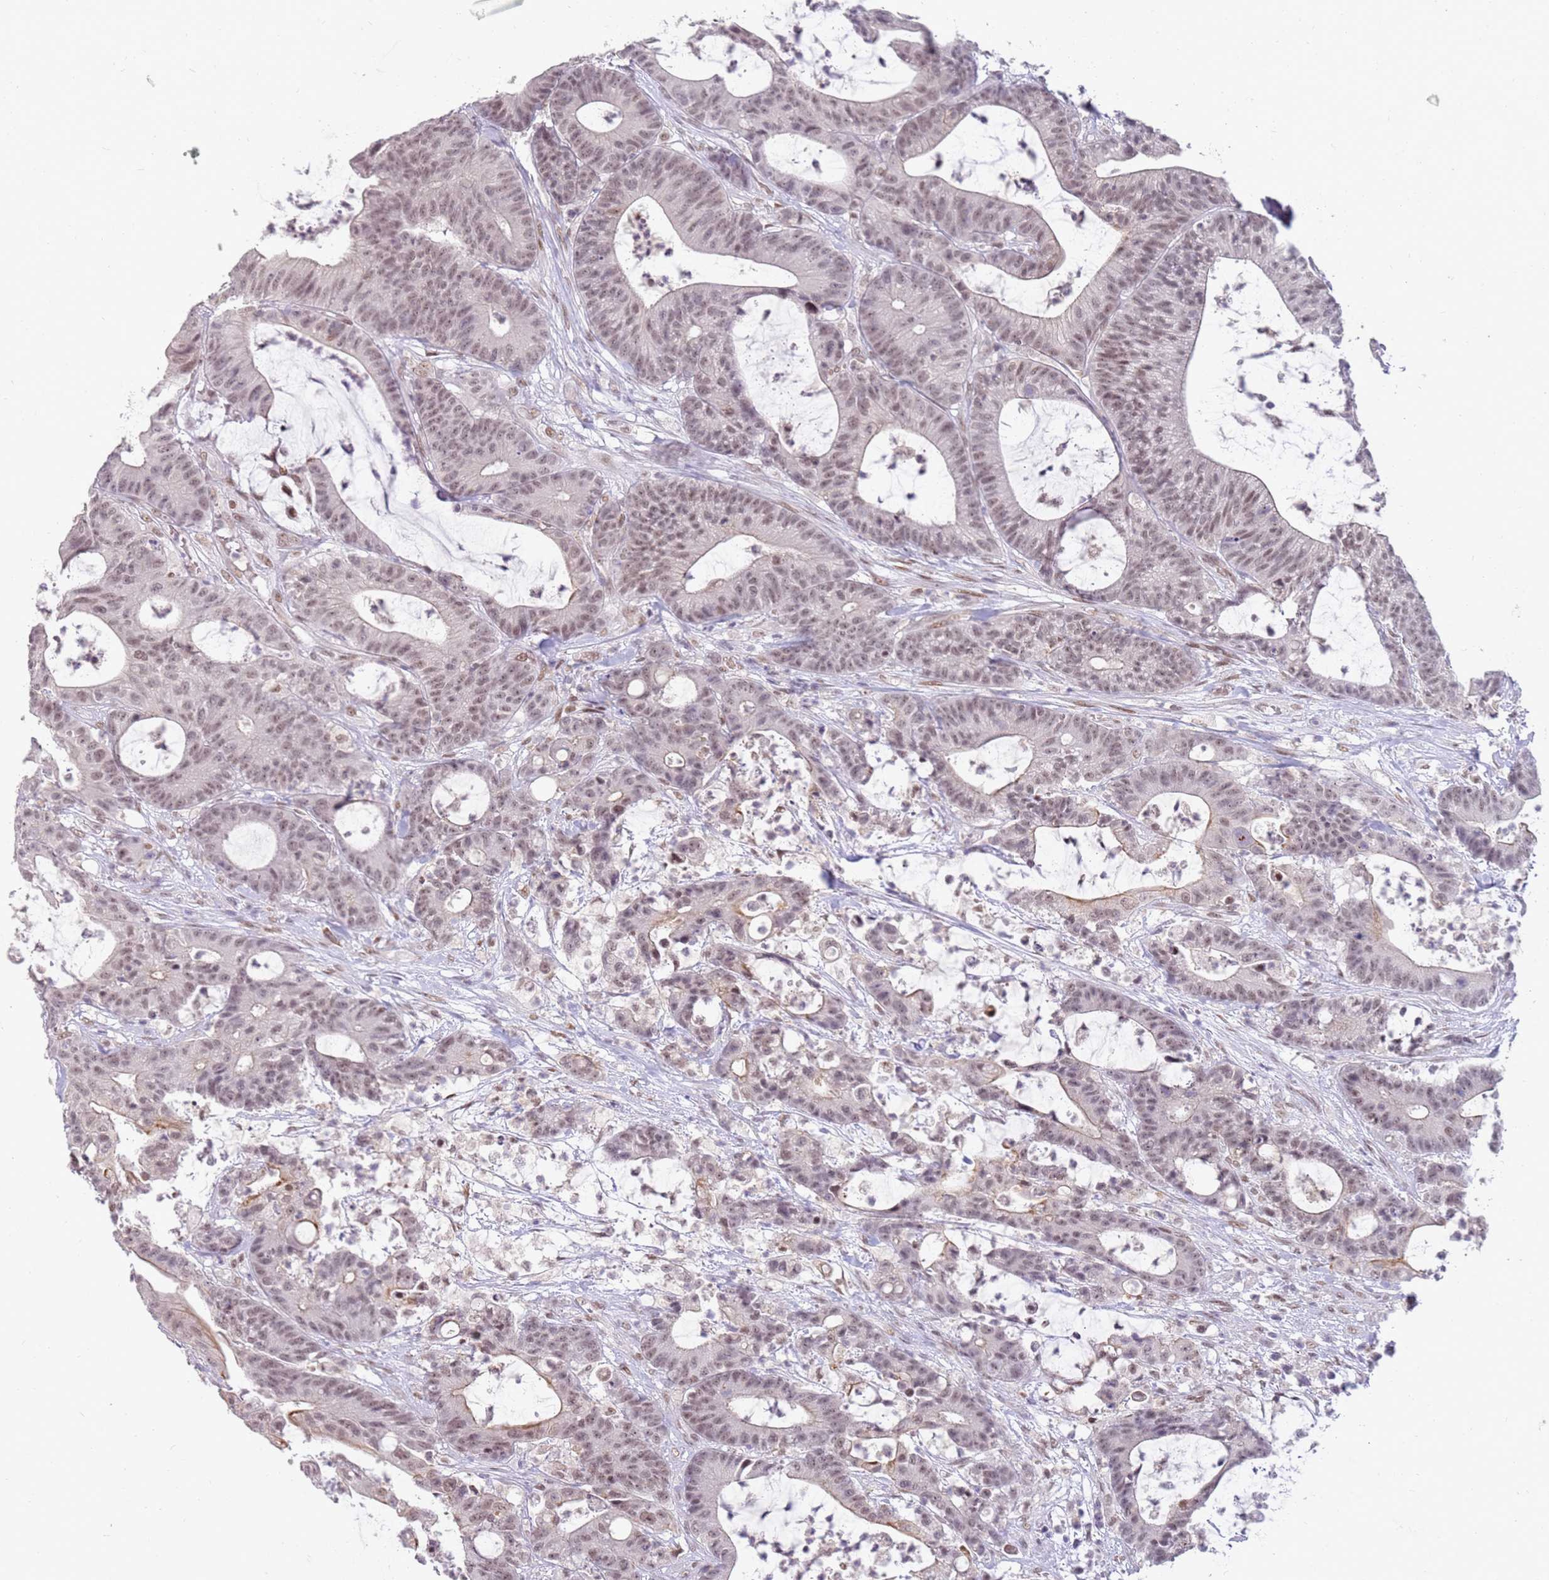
{"staining": {"intensity": "weak", "quantity": ">75%", "location": "nuclear"}, "tissue": "colorectal cancer", "cell_type": "Tumor cells", "image_type": "cancer", "snomed": [{"axis": "morphology", "description": "Adenocarcinoma, NOS"}, {"axis": "topography", "description": "Colon"}], "caption": "Immunohistochemistry photomicrograph of neoplastic tissue: colorectal adenocarcinoma stained using IHC exhibits low levels of weak protein expression localized specifically in the nuclear of tumor cells, appearing as a nuclear brown color.", "gene": "PHC2", "patient": {"sex": "female", "age": 84}}